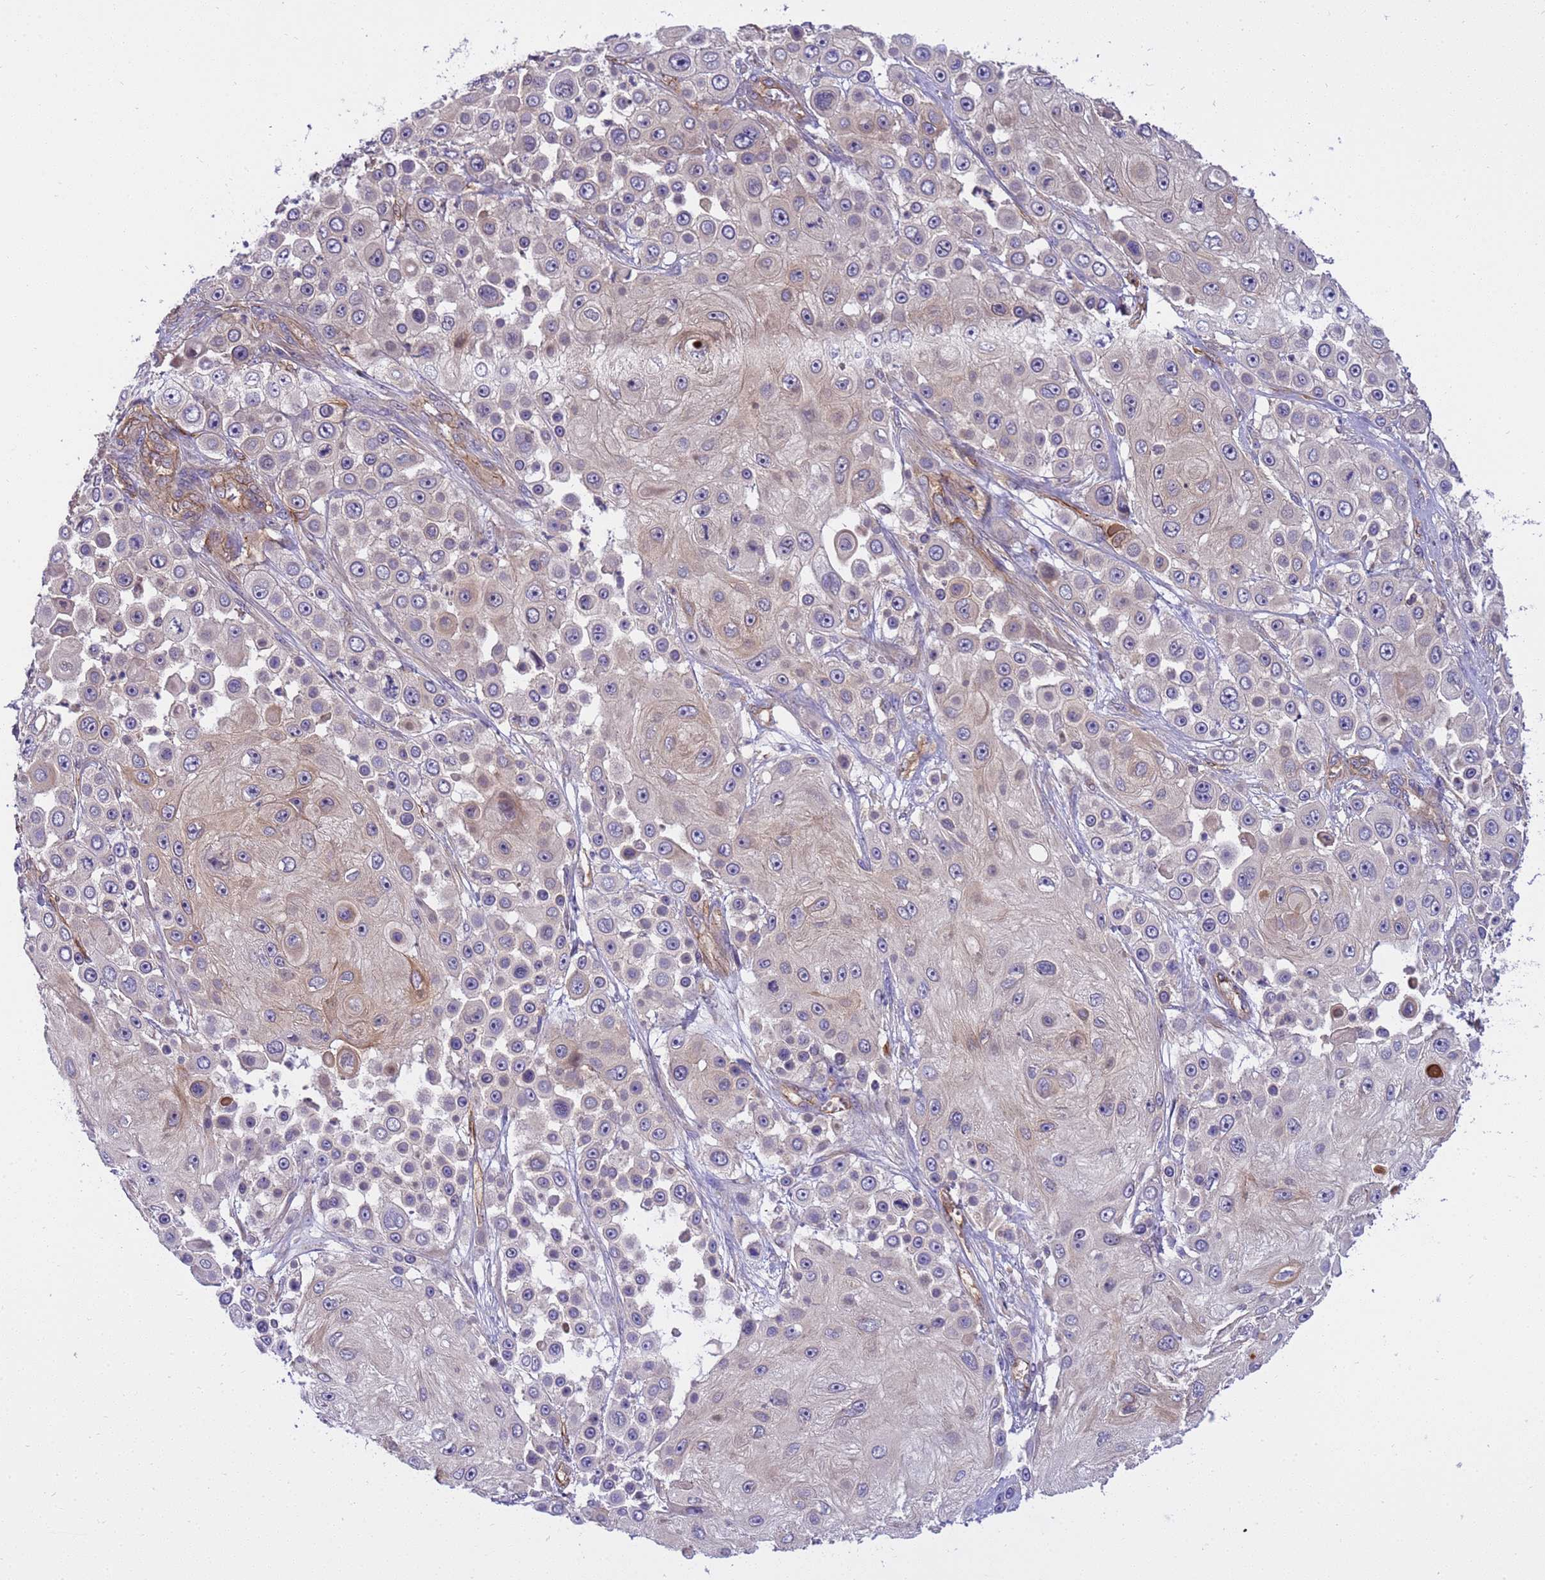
{"staining": {"intensity": "moderate", "quantity": "<25%", "location": "cytoplasmic/membranous"}, "tissue": "skin cancer", "cell_type": "Tumor cells", "image_type": "cancer", "snomed": [{"axis": "morphology", "description": "Squamous cell carcinoma, NOS"}, {"axis": "topography", "description": "Skin"}], "caption": "Squamous cell carcinoma (skin) stained with IHC reveals moderate cytoplasmic/membranous staining in about <25% of tumor cells.", "gene": "SMCO3", "patient": {"sex": "male", "age": 67}}